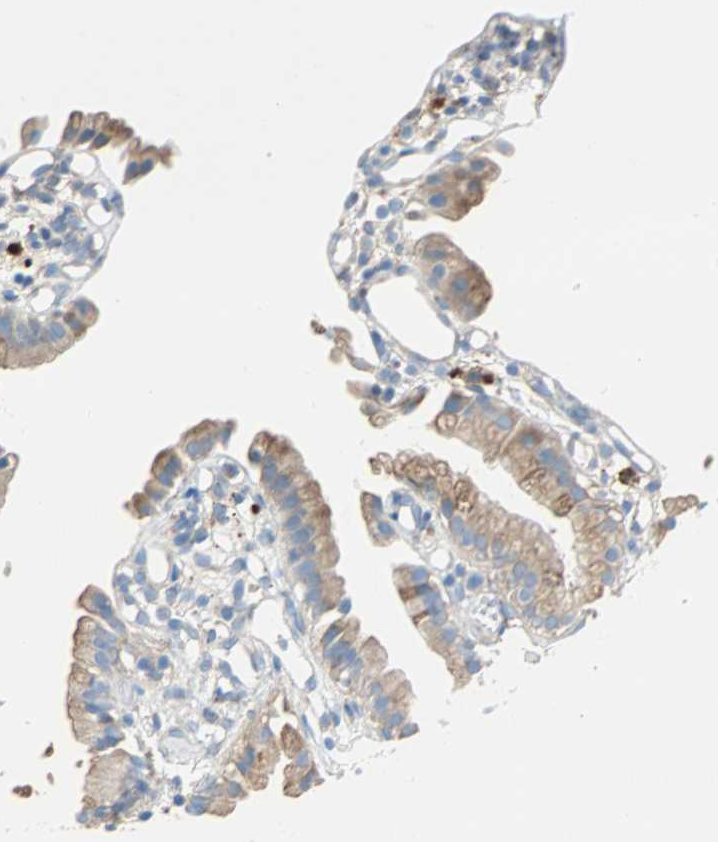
{"staining": {"intensity": "moderate", "quantity": ">75%", "location": "cytoplasmic/membranous"}, "tissue": "gallbladder", "cell_type": "Glandular cells", "image_type": "normal", "snomed": [{"axis": "morphology", "description": "Normal tissue, NOS"}, {"axis": "topography", "description": "Gallbladder"}], "caption": "Gallbladder stained with immunohistochemistry displays moderate cytoplasmic/membranous staining in about >75% of glandular cells.", "gene": "PLCXD1", "patient": {"sex": "male", "age": 65}}